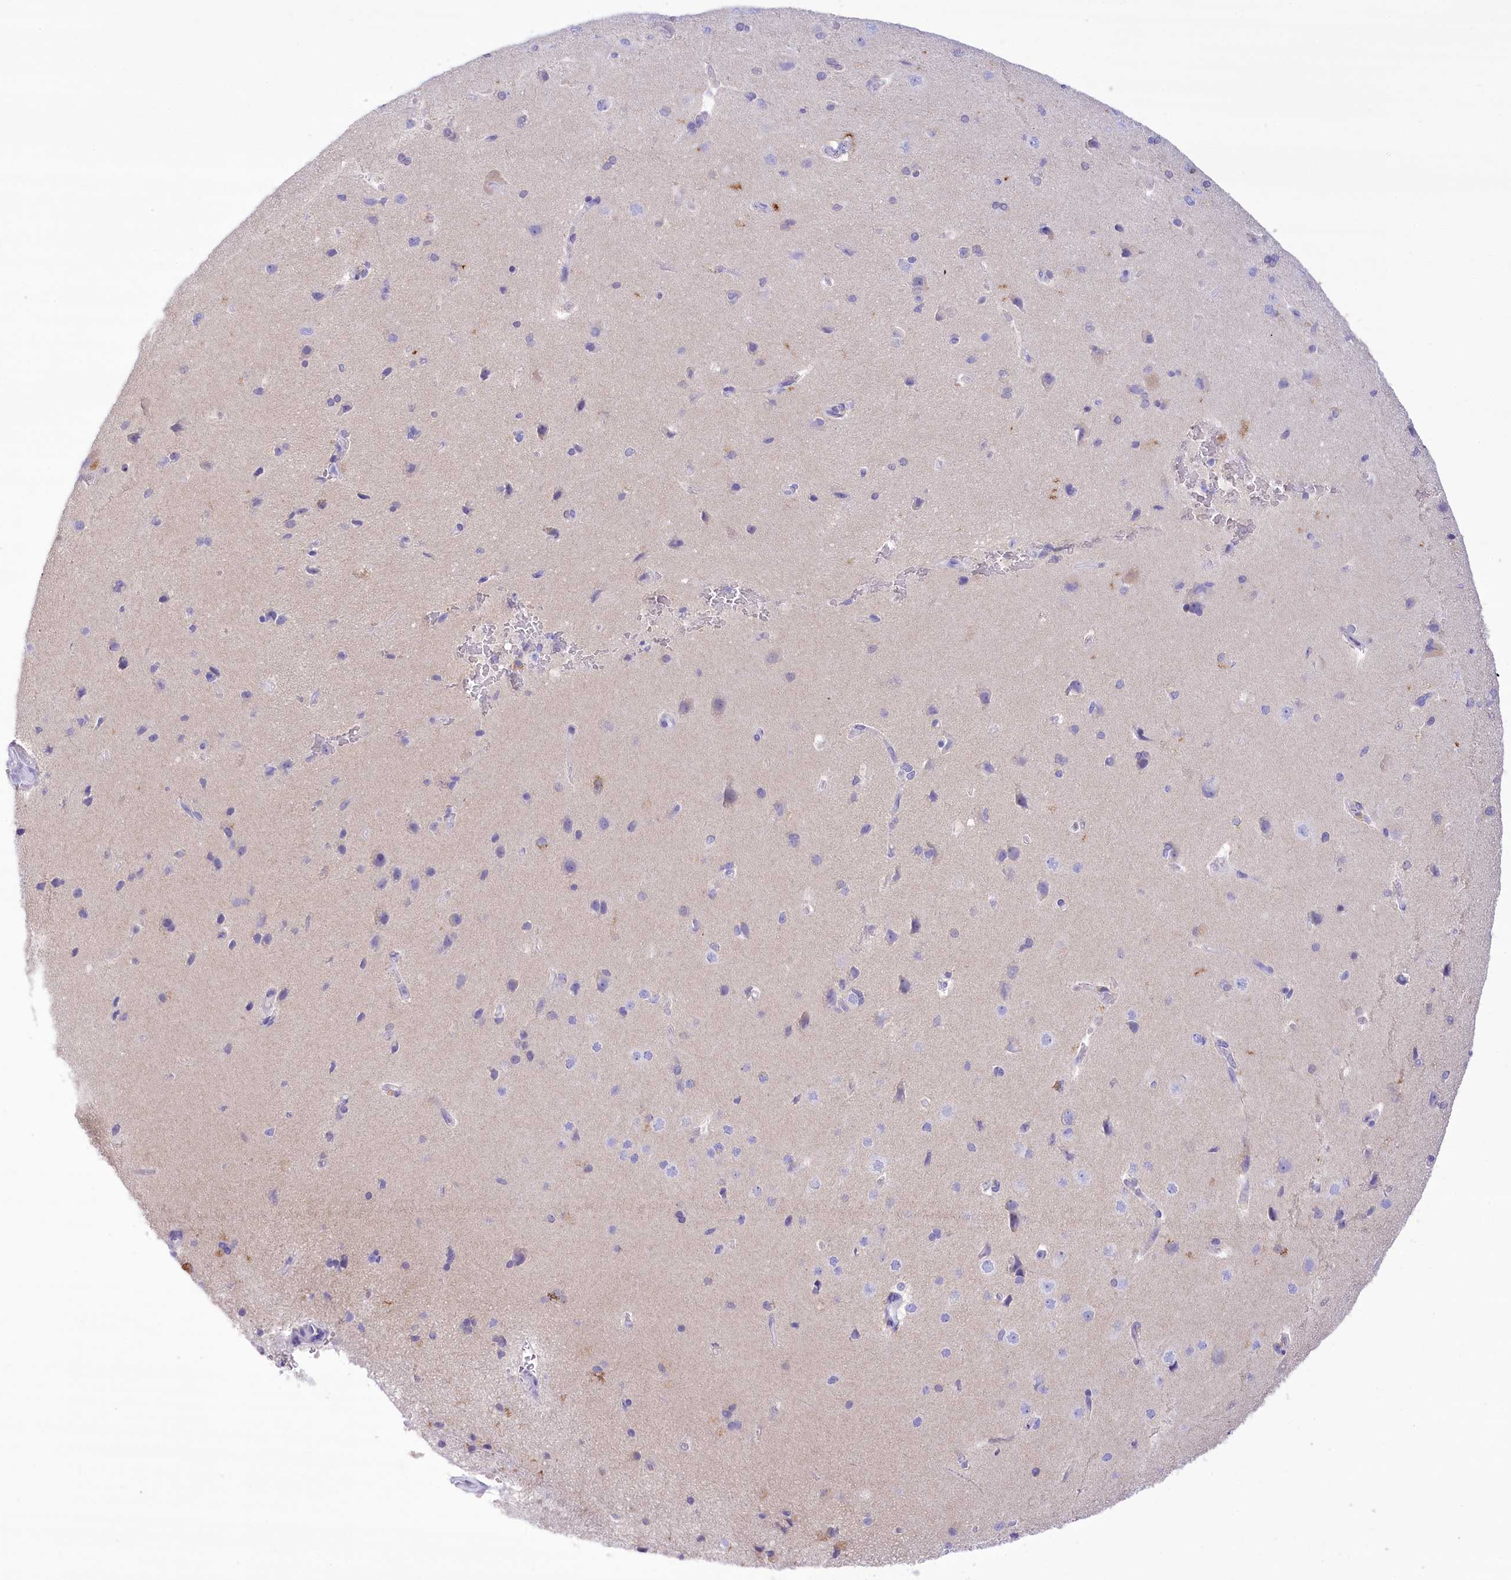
{"staining": {"intensity": "negative", "quantity": "none", "location": "none"}, "tissue": "cerebral cortex", "cell_type": "Endothelial cells", "image_type": "normal", "snomed": [{"axis": "morphology", "description": "Normal tissue, NOS"}, {"axis": "topography", "description": "Cerebral cortex"}], "caption": "The histopathology image reveals no significant staining in endothelial cells of cerebral cortex.", "gene": "PBLD", "patient": {"sex": "male", "age": 62}}